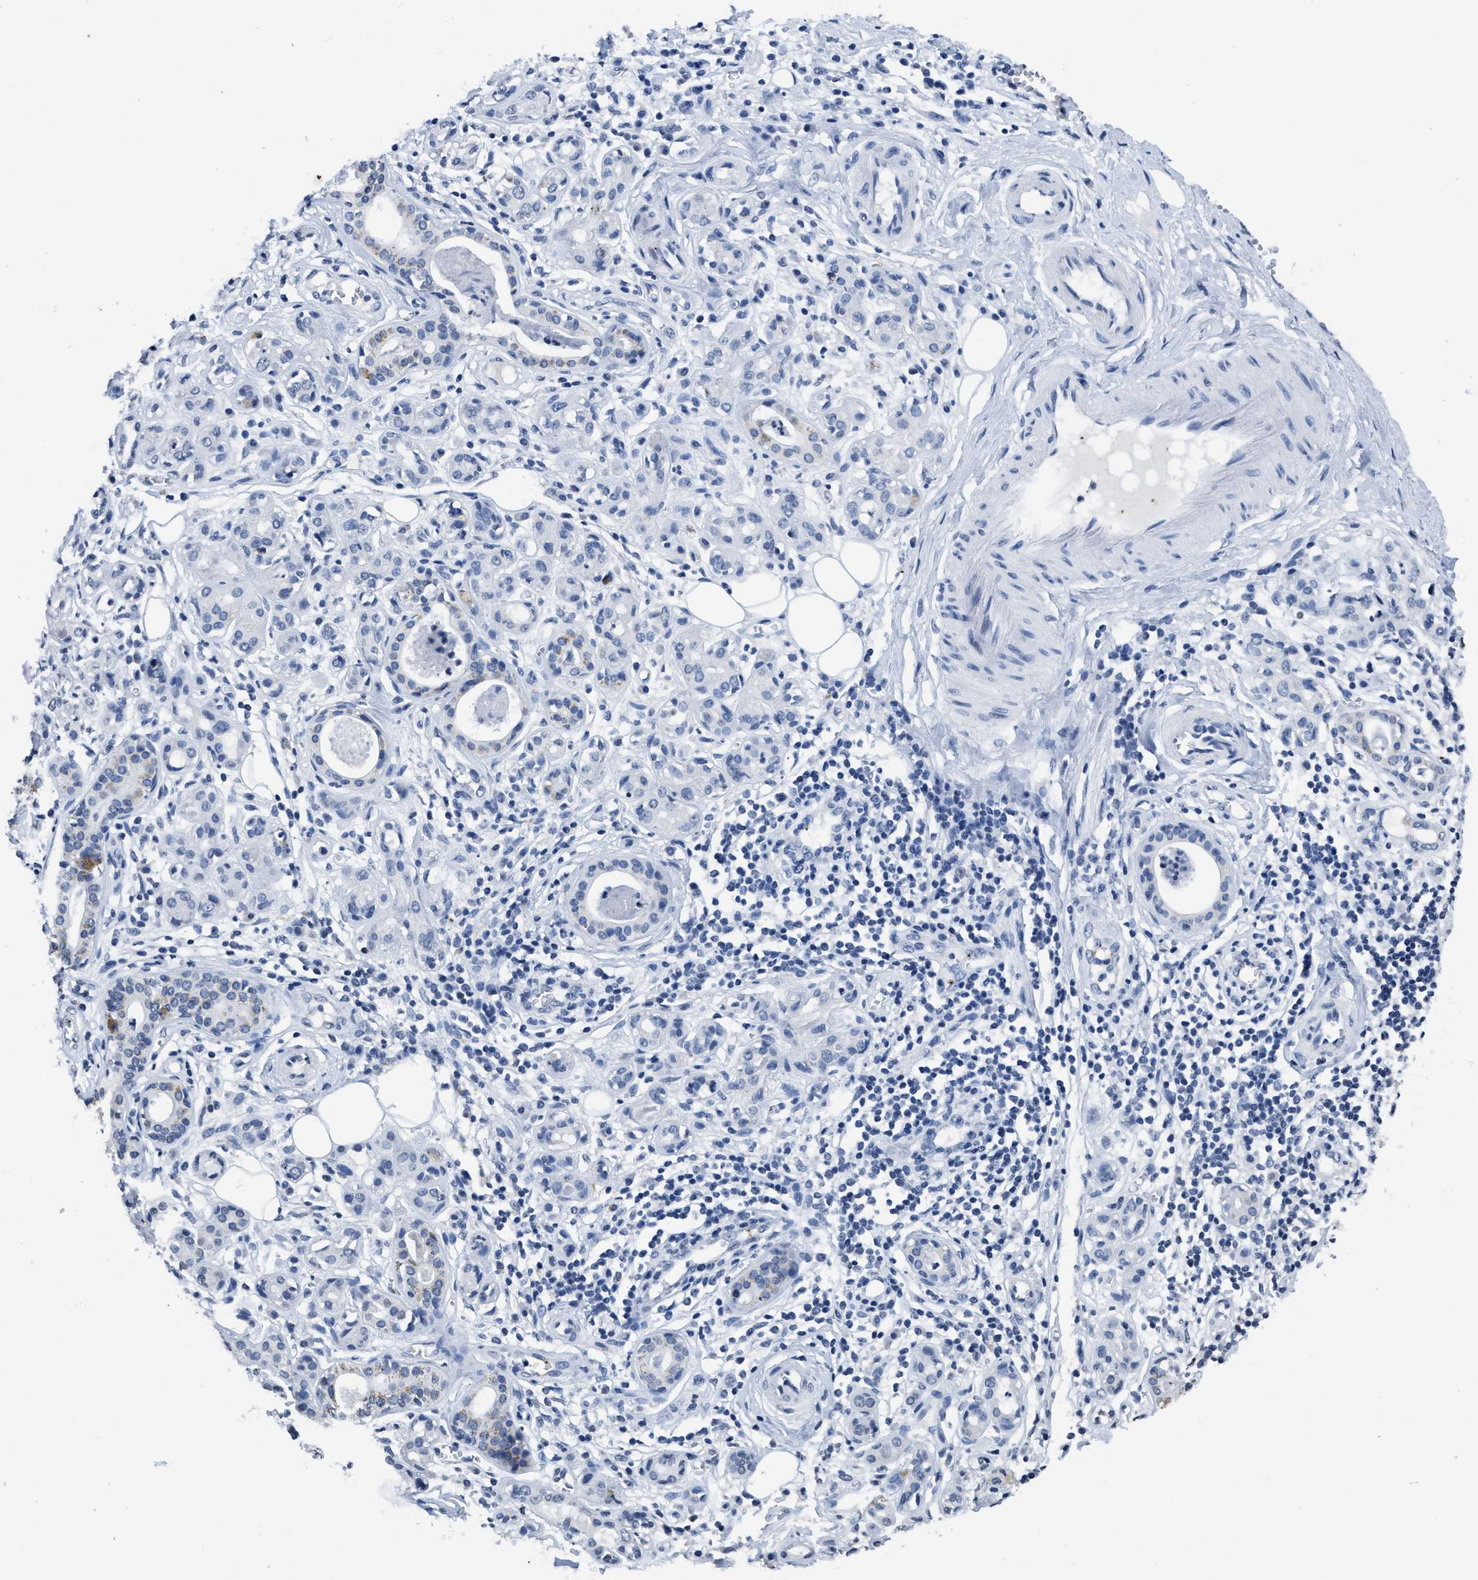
{"staining": {"intensity": "weak", "quantity": "<25%", "location": "cytoplasmic/membranous"}, "tissue": "adipose tissue", "cell_type": "Adipocytes", "image_type": "normal", "snomed": [{"axis": "morphology", "description": "Normal tissue, NOS"}, {"axis": "morphology", "description": "Inflammation, NOS"}, {"axis": "topography", "description": "Salivary gland"}, {"axis": "topography", "description": "Peripheral nerve tissue"}], "caption": "The IHC micrograph has no significant staining in adipocytes of adipose tissue.", "gene": "ITGA2B", "patient": {"sex": "female", "age": 75}}